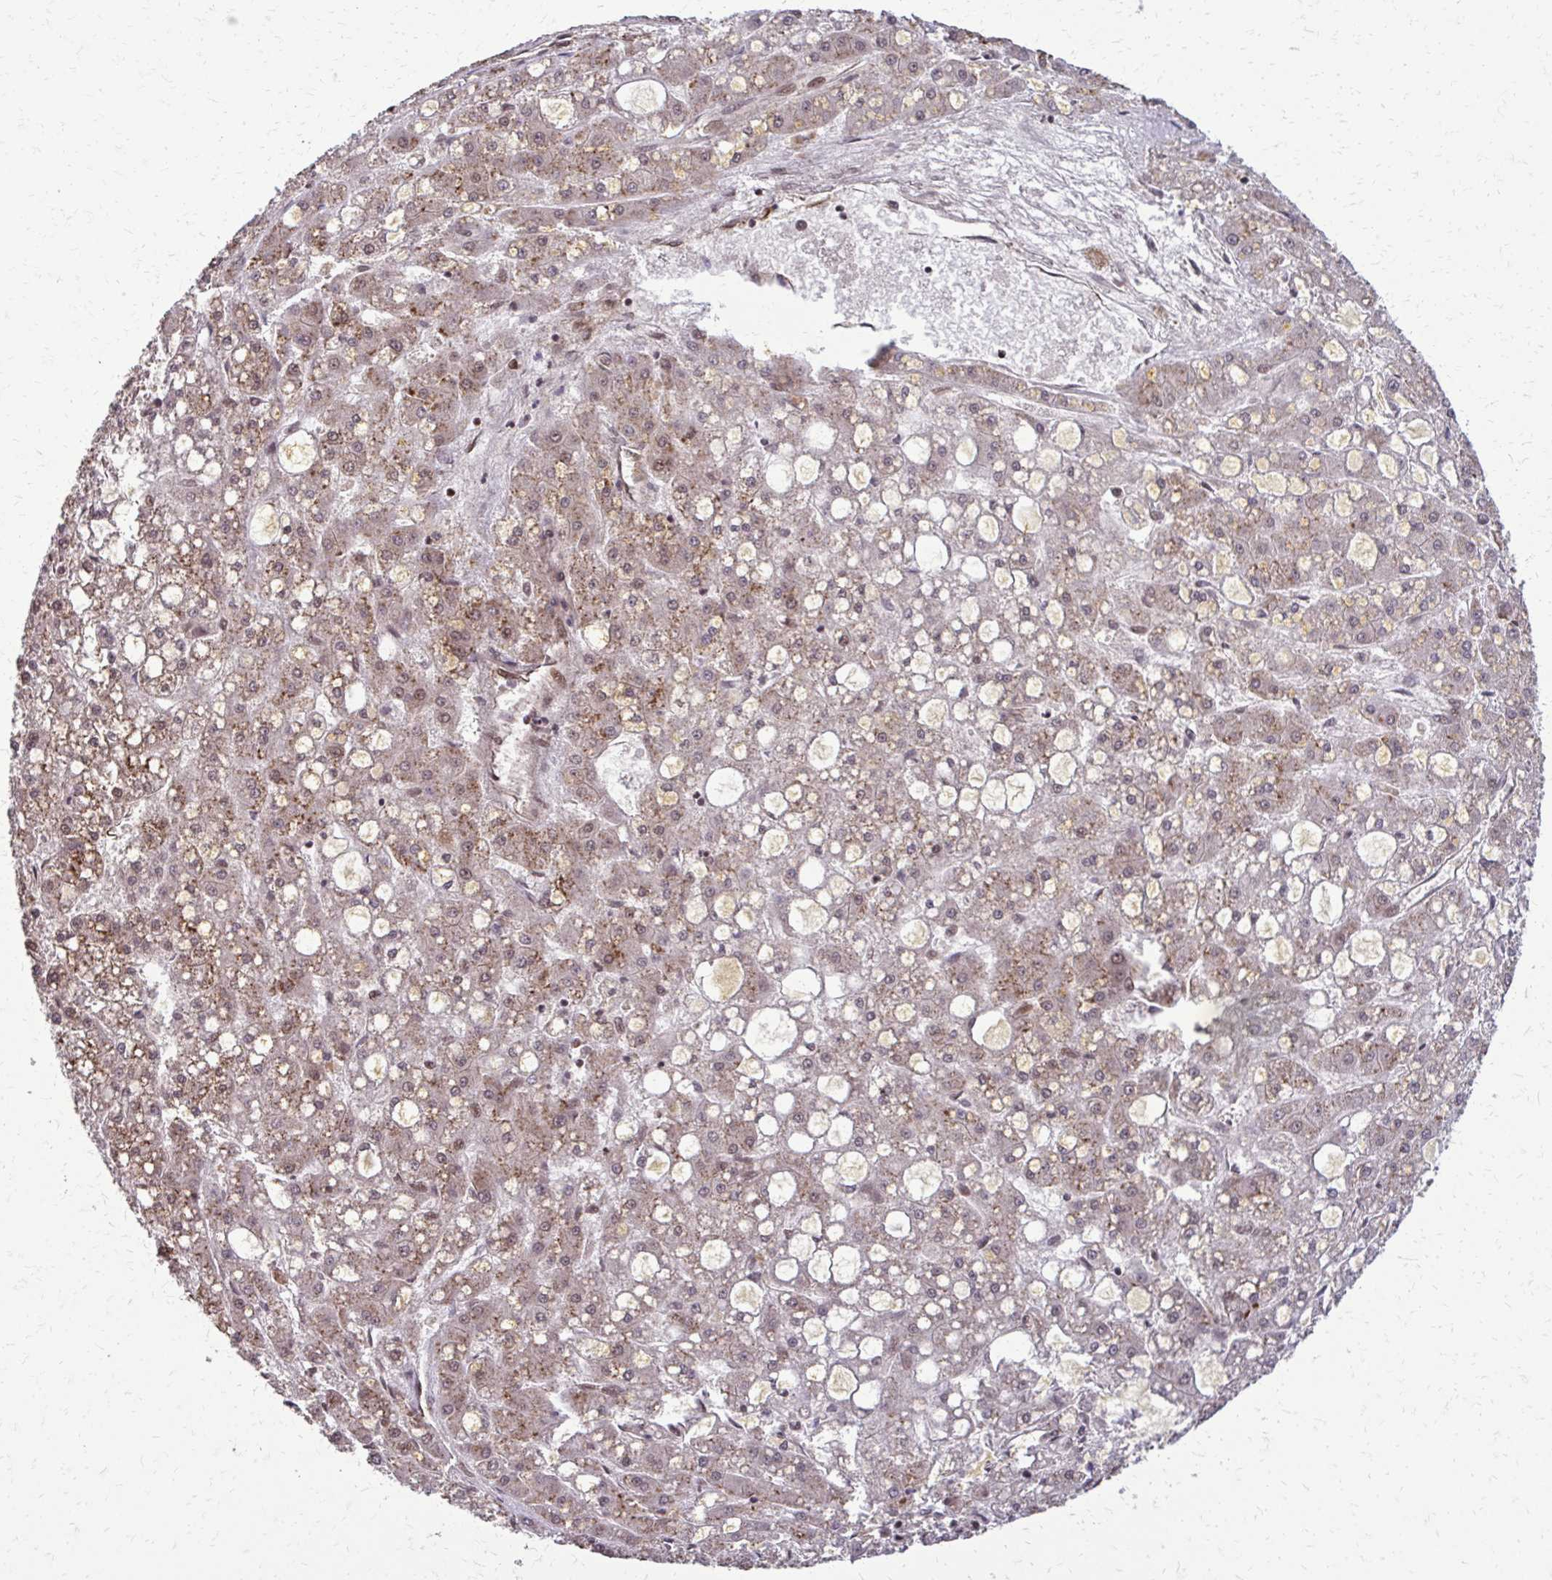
{"staining": {"intensity": "moderate", "quantity": ">75%", "location": "nuclear"}, "tissue": "liver cancer", "cell_type": "Tumor cells", "image_type": "cancer", "snomed": [{"axis": "morphology", "description": "Carcinoma, Hepatocellular, NOS"}, {"axis": "topography", "description": "Liver"}], "caption": "Immunohistochemical staining of liver cancer (hepatocellular carcinoma) exhibits medium levels of moderate nuclear protein staining in about >75% of tumor cells. (brown staining indicates protein expression, while blue staining denotes nuclei).", "gene": "SS18", "patient": {"sex": "male", "age": 67}}